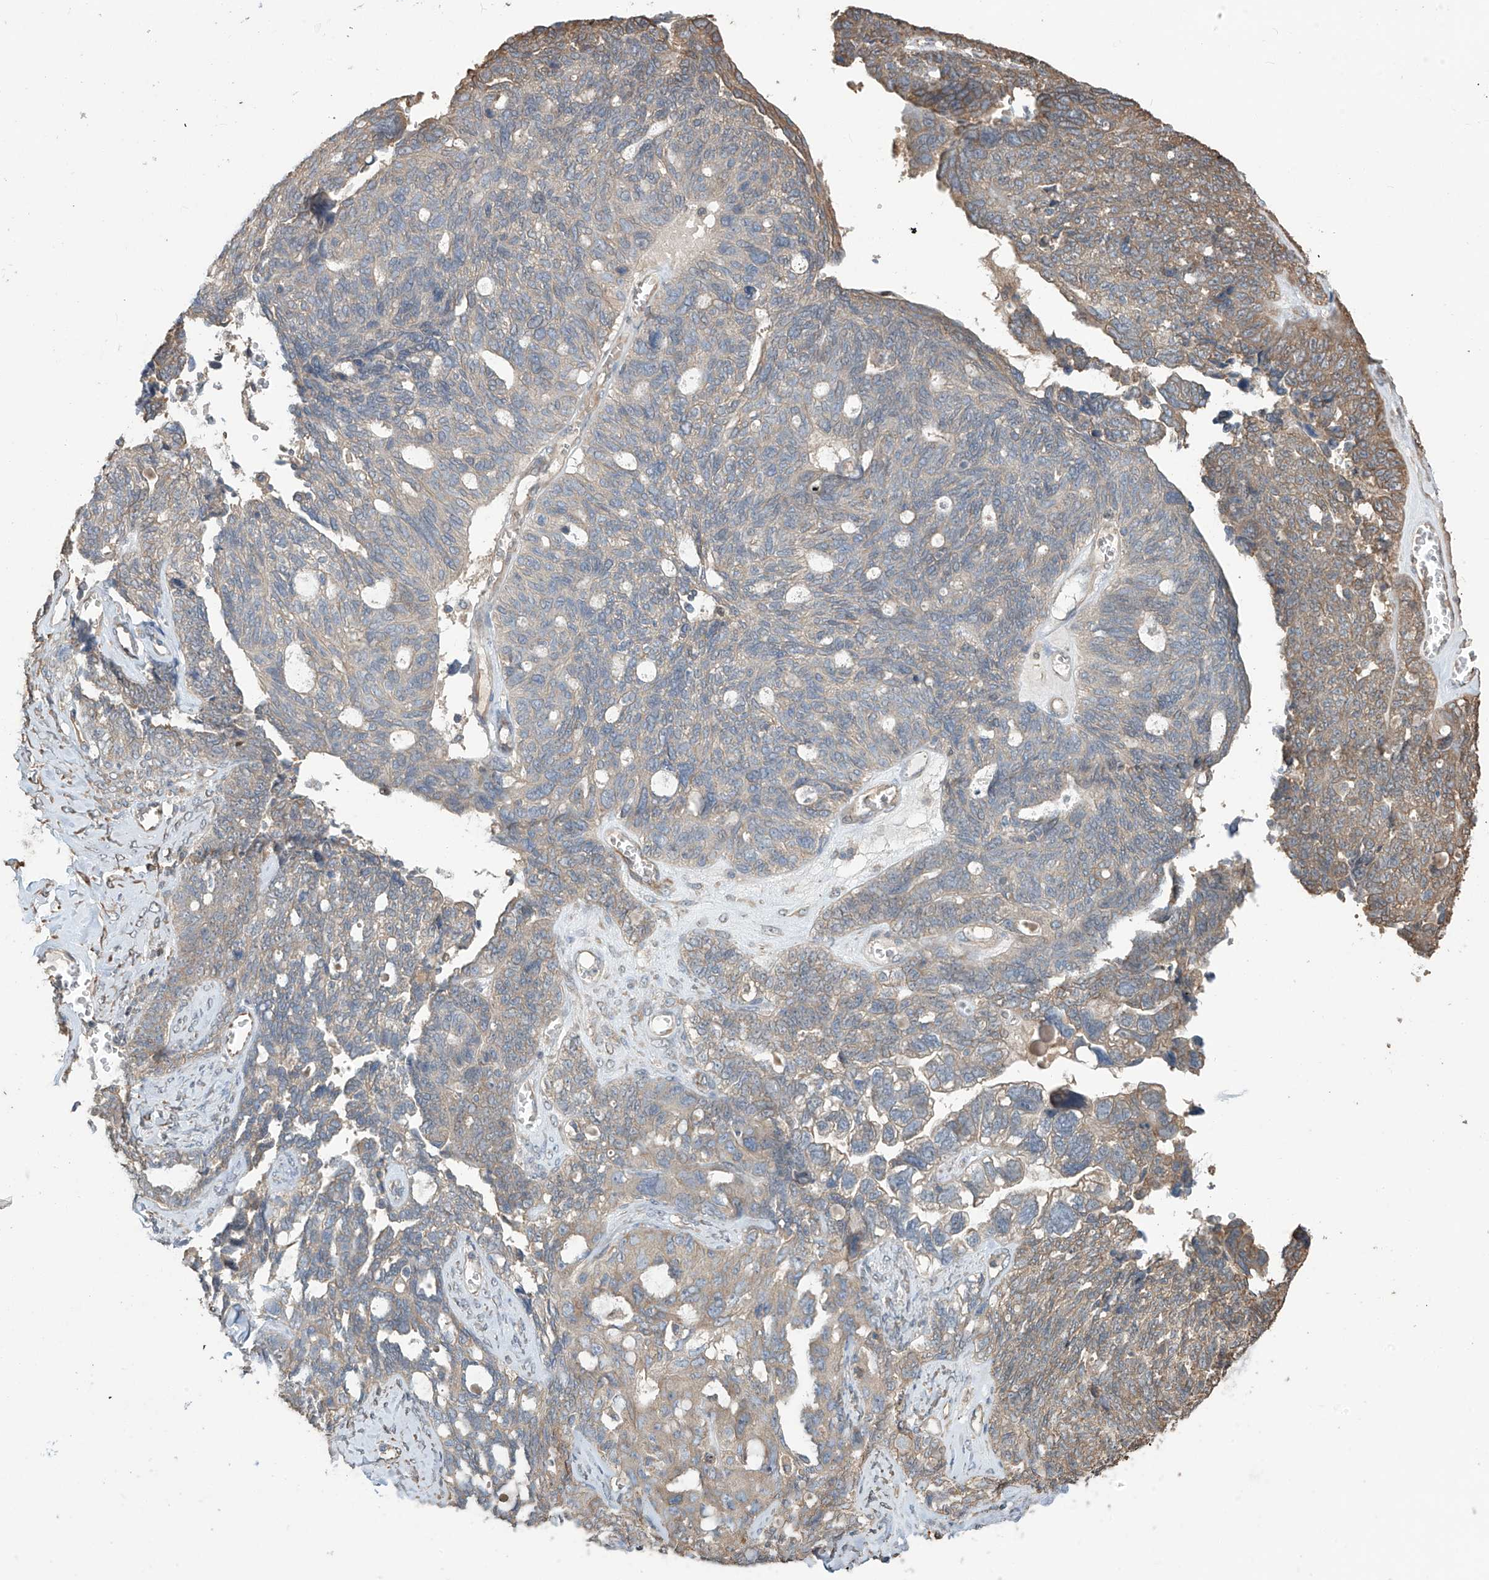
{"staining": {"intensity": "moderate", "quantity": "25%-75%", "location": "cytoplasmic/membranous"}, "tissue": "ovarian cancer", "cell_type": "Tumor cells", "image_type": "cancer", "snomed": [{"axis": "morphology", "description": "Cystadenocarcinoma, serous, NOS"}, {"axis": "topography", "description": "Ovary"}], "caption": "An image of ovarian serous cystadenocarcinoma stained for a protein displays moderate cytoplasmic/membranous brown staining in tumor cells.", "gene": "AGBL5", "patient": {"sex": "female", "age": 79}}